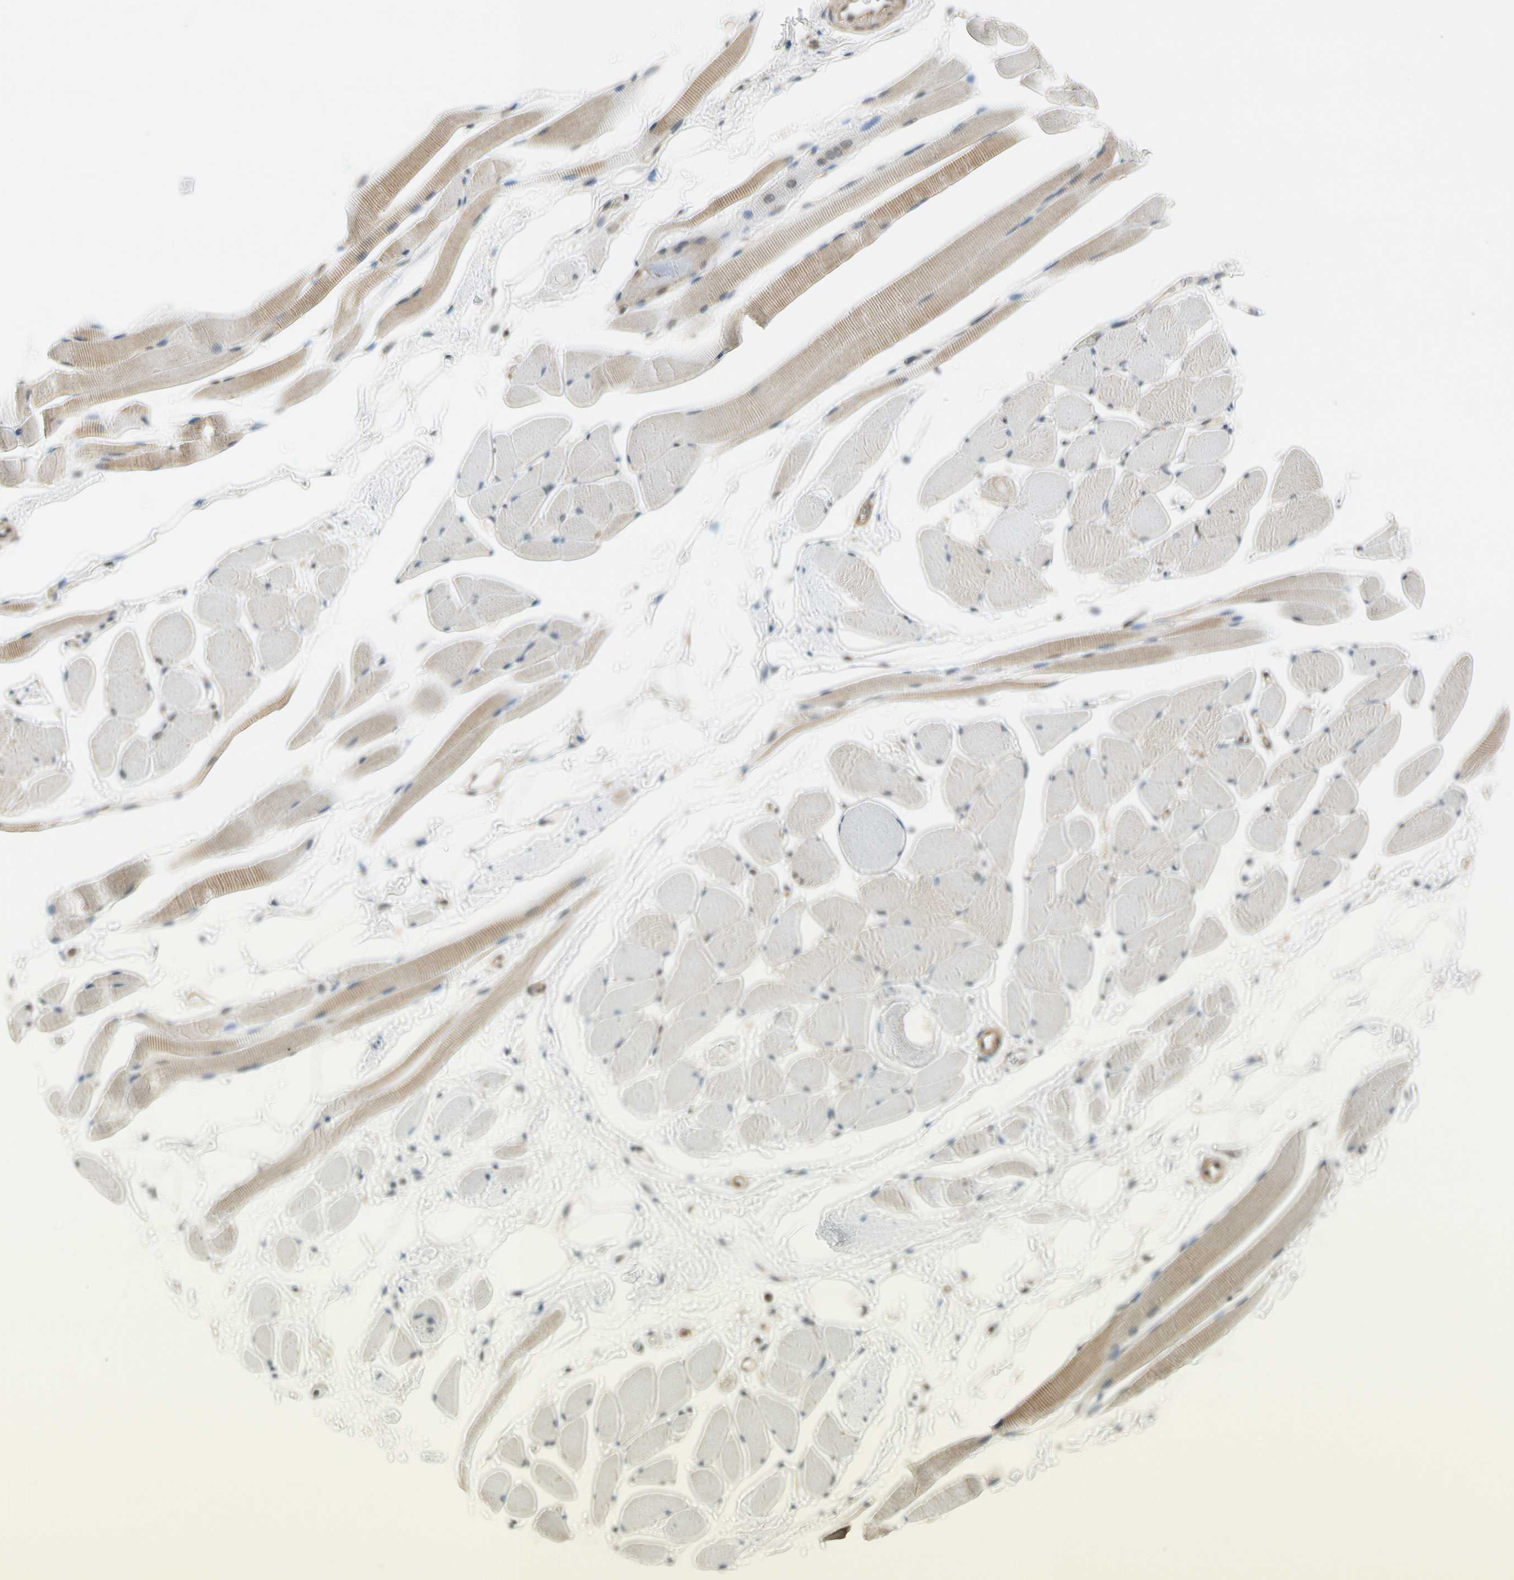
{"staining": {"intensity": "moderate", "quantity": "25%-75%", "location": "cytoplasmic/membranous"}, "tissue": "skeletal muscle", "cell_type": "Myocytes", "image_type": "normal", "snomed": [{"axis": "morphology", "description": "Normal tissue, NOS"}, {"axis": "topography", "description": "Skeletal muscle"}, {"axis": "topography", "description": "Peripheral nerve tissue"}], "caption": "An immunohistochemistry (IHC) photomicrograph of normal tissue is shown. Protein staining in brown highlights moderate cytoplasmic/membranous positivity in skeletal muscle within myocytes. (DAB IHC, brown staining for protein, blue staining for nuclei).", "gene": "RASGRF1", "patient": {"sex": "female", "age": 84}}